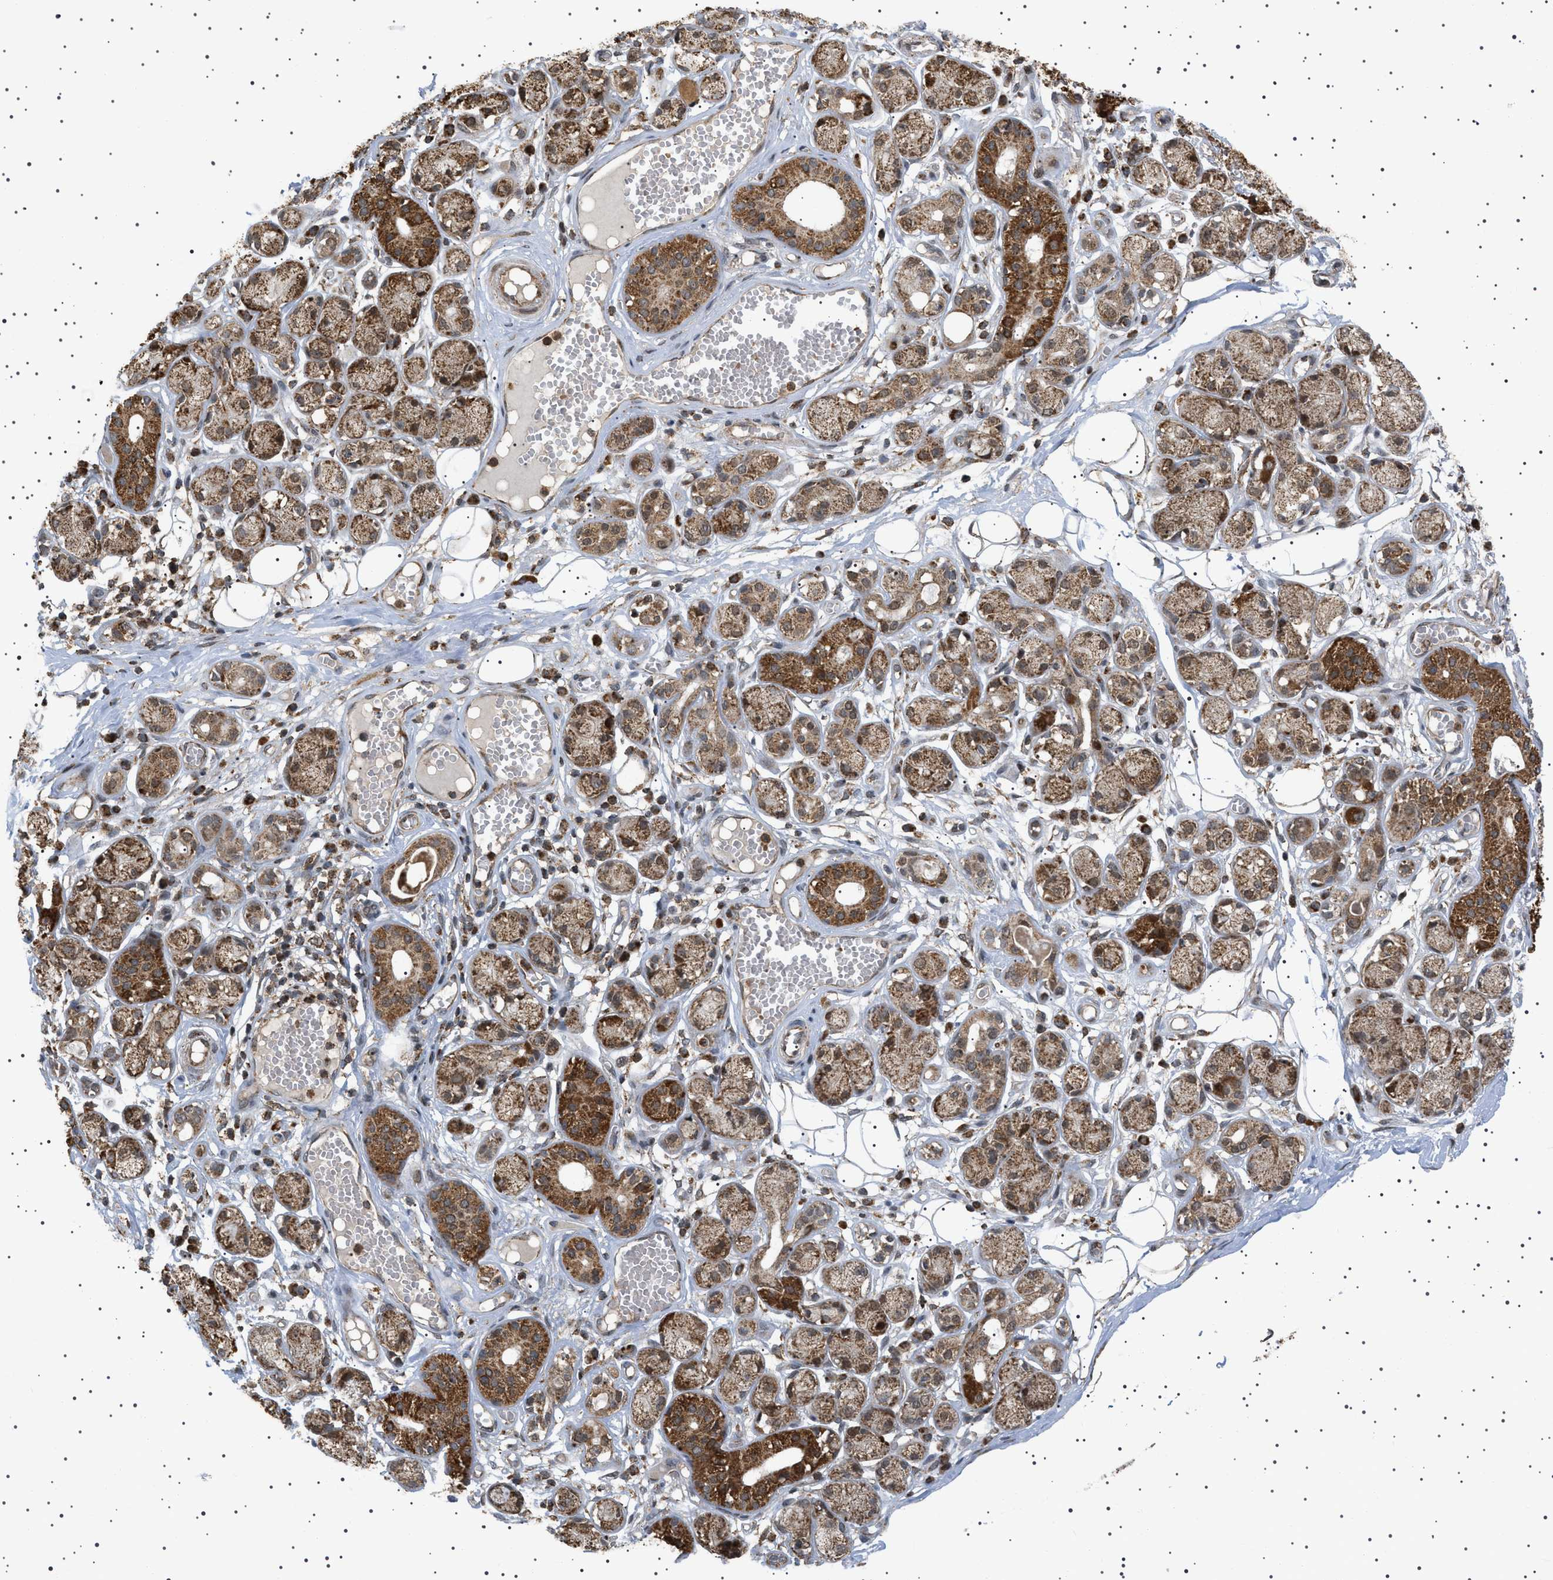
{"staining": {"intensity": "weak", "quantity": "25%-75%", "location": "cytoplasmic/membranous"}, "tissue": "adipose tissue", "cell_type": "Adipocytes", "image_type": "normal", "snomed": [{"axis": "morphology", "description": "Normal tissue, NOS"}, {"axis": "morphology", "description": "Inflammation, NOS"}, {"axis": "topography", "description": "Salivary gland"}, {"axis": "topography", "description": "Peripheral nerve tissue"}], "caption": "Adipocytes demonstrate low levels of weak cytoplasmic/membranous expression in about 25%-75% of cells in normal adipose tissue.", "gene": "MELK", "patient": {"sex": "female", "age": 75}}